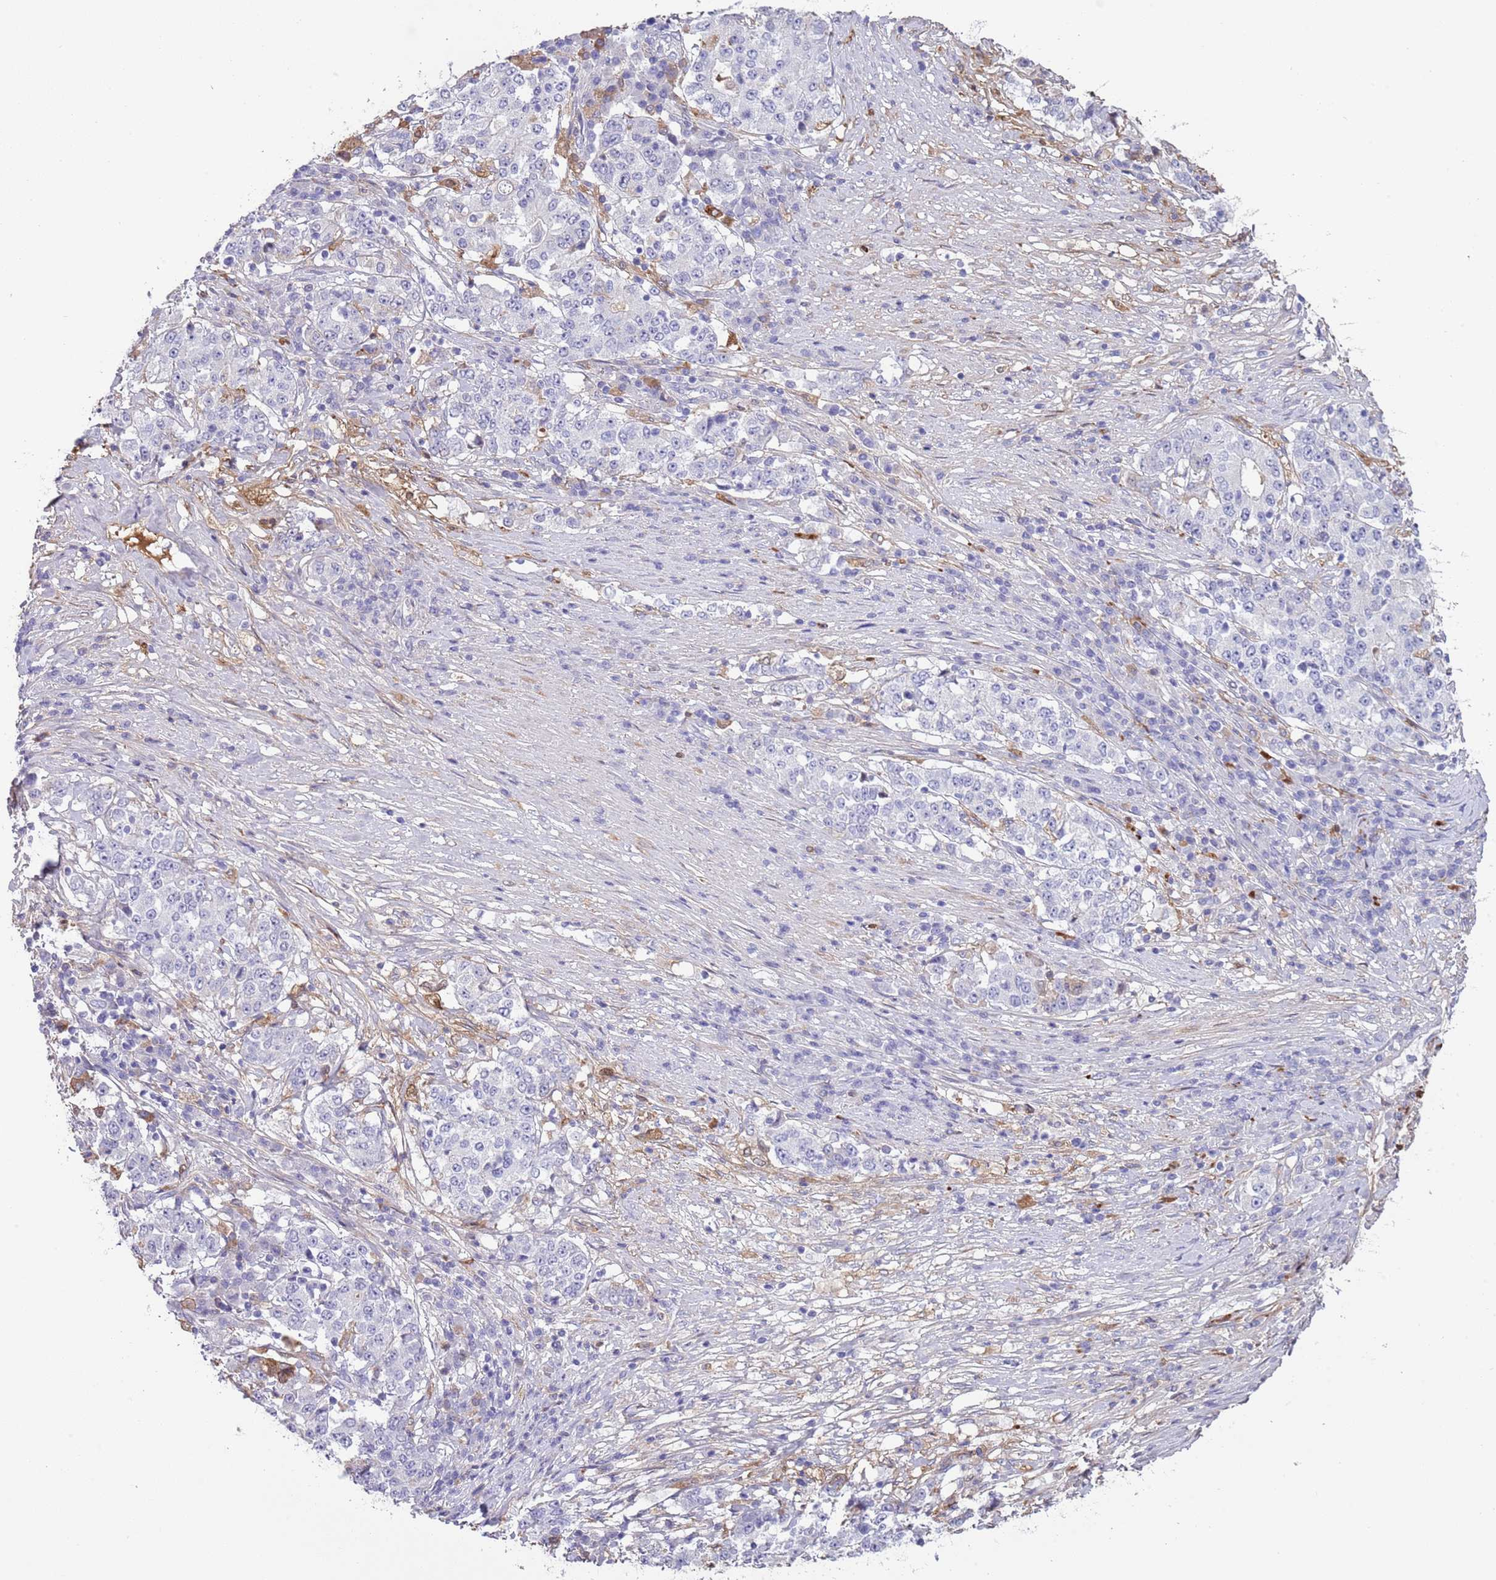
{"staining": {"intensity": "moderate", "quantity": "<25%", "location": "cytoplasmic/membranous"}, "tissue": "stomach cancer", "cell_type": "Tumor cells", "image_type": "cancer", "snomed": [{"axis": "morphology", "description": "Adenocarcinoma, NOS"}, {"axis": "topography", "description": "Stomach"}], "caption": "High-power microscopy captured an immunohistochemistry image of adenocarcinoma (stomach), revealing moderate cytoplasmic/membranous staining in about <25% of tumor cells.", "gene": "ABHD17C", "patient": {"sex": "male", "age": 59}}